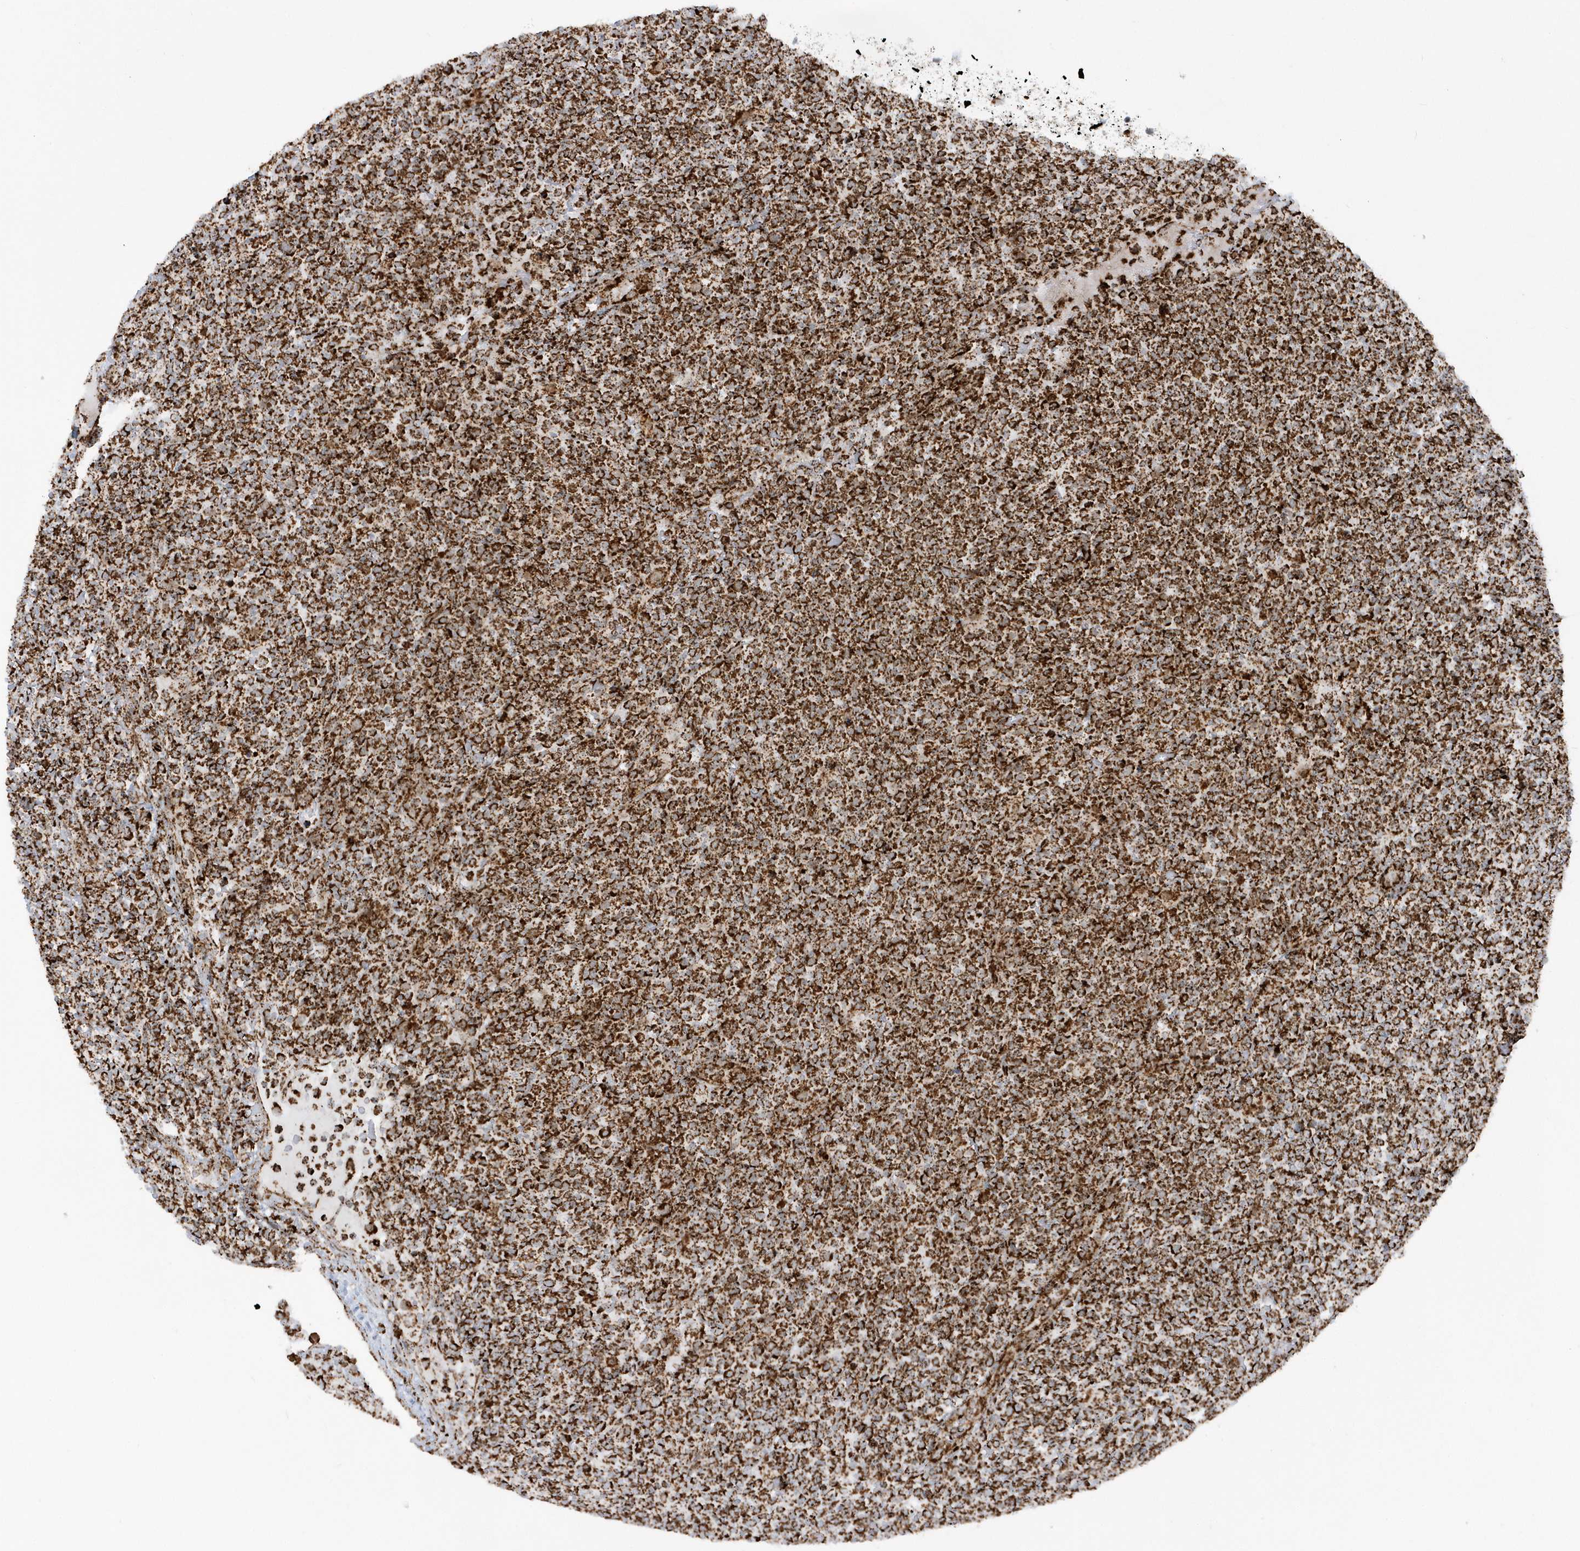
{"staining": {"intensity": "strong", "quantity": ">75%", "location": "cytoplasmic/membranous"}, "tissue": "lymphoma", "cell_type": "Tumor cells", "image_type": "cancer", "snomed": [{"axis": "morphology", "description": "Malignant lymphoma, non-Hodgkin's type, High grade"}, {"axis": "topography", "description": "Lymph node"}], "caption": "Strong cytoplasmic/membranous protein staining is seen in approximately >75% of tumor cells in lymphoma.", "gene": "CRY2", "patient": {"sex": "male", "age": 61}}